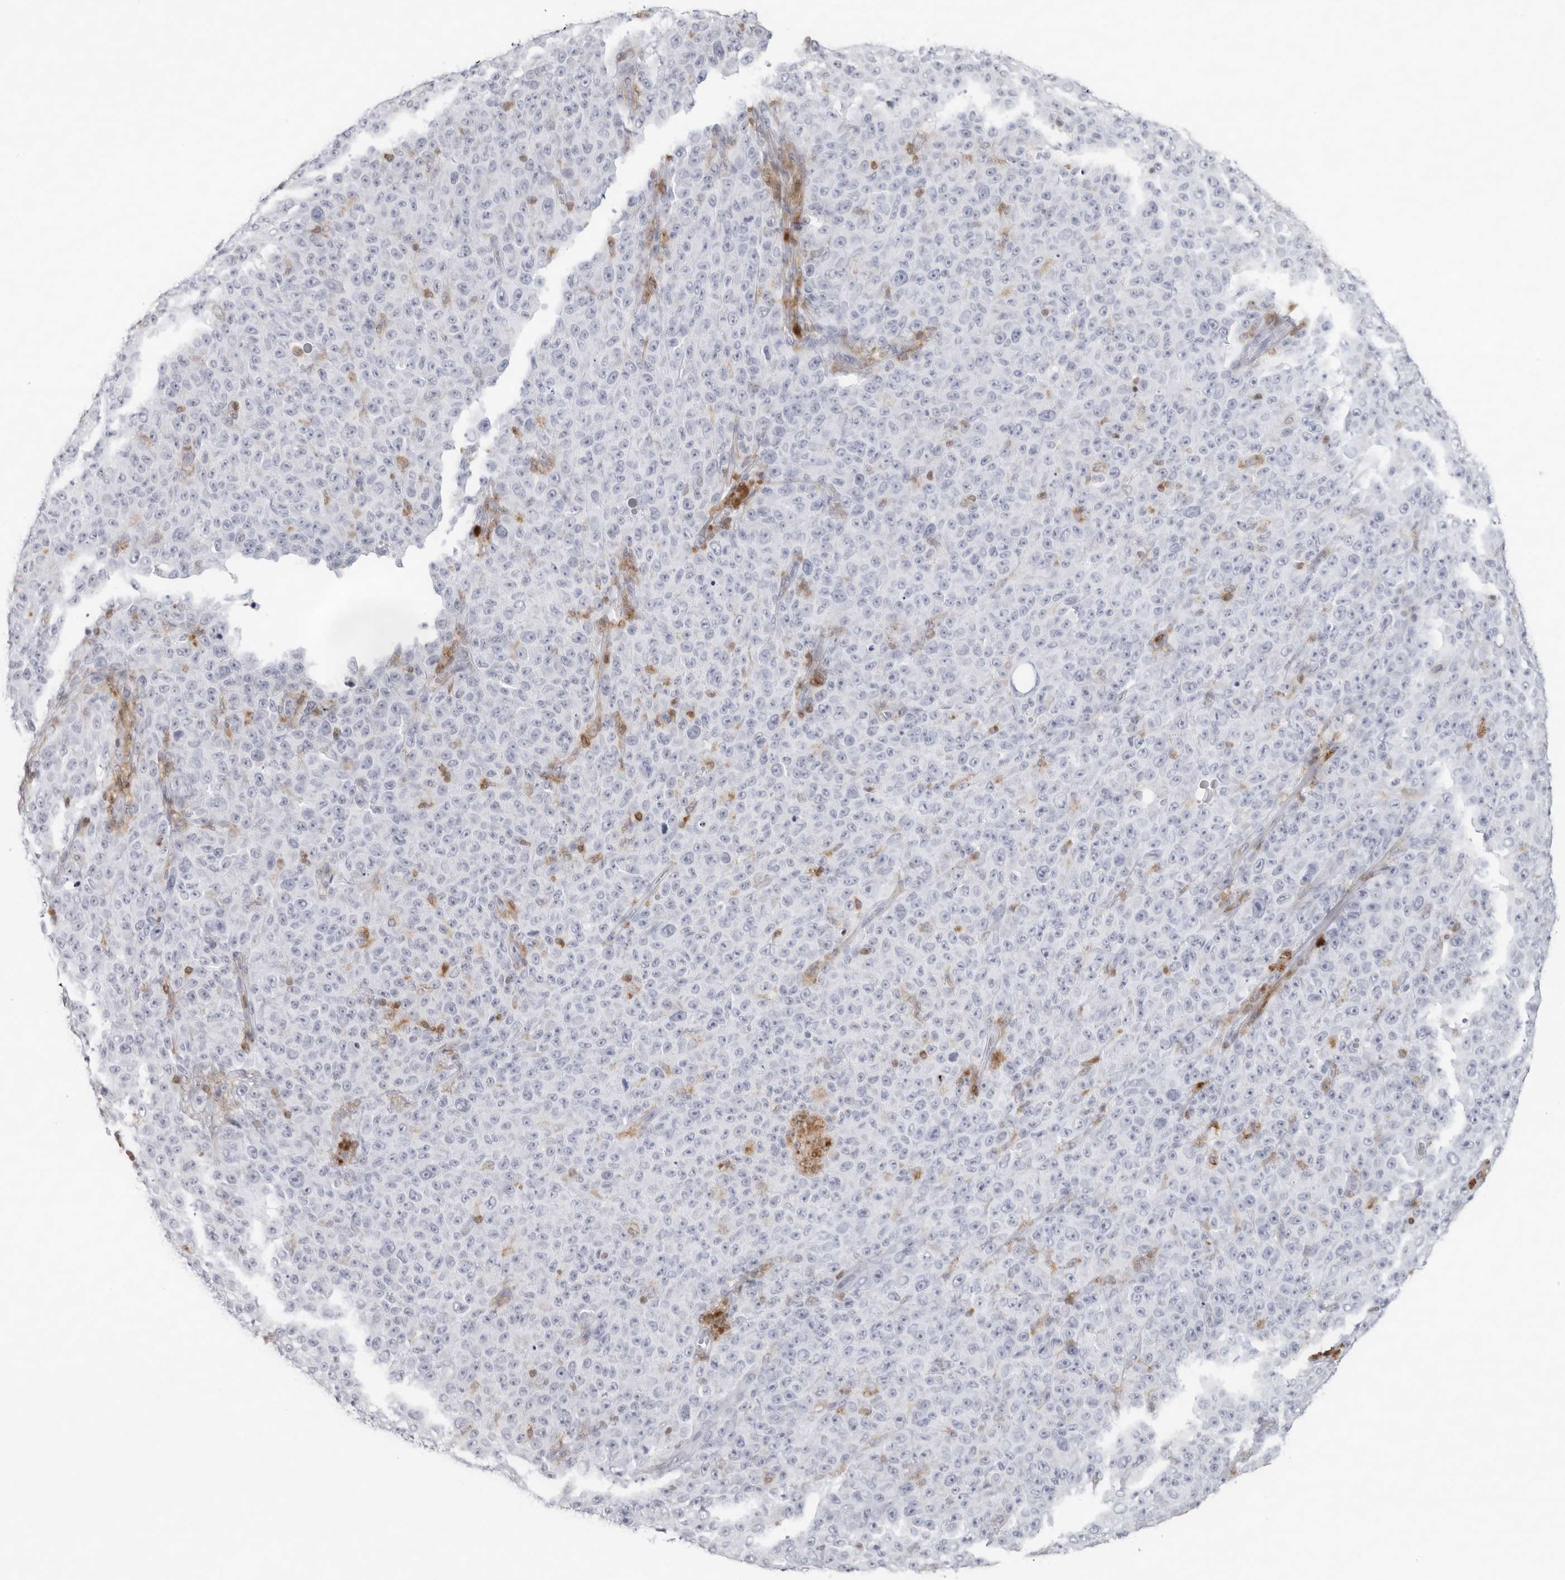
{"staining": {"intensity": "negative", "quantity": "none", "location": "none"}, "tissue": "melanoma", "cell_type": "Tumor cells", "image_type": "cancer", "snomed": [{"axis": "morphology", "description": "Malignant melanoma, NOS"}, {"axis": "topography", "description": "Skin"}], "caption": "DAB (3,3'-diaminobenzidine) immunohistochemical staining of melanoma shows no significant staining in tumor cells.", "gene": "FMNL1", "patient": {"sex": "female", "age": 82}}